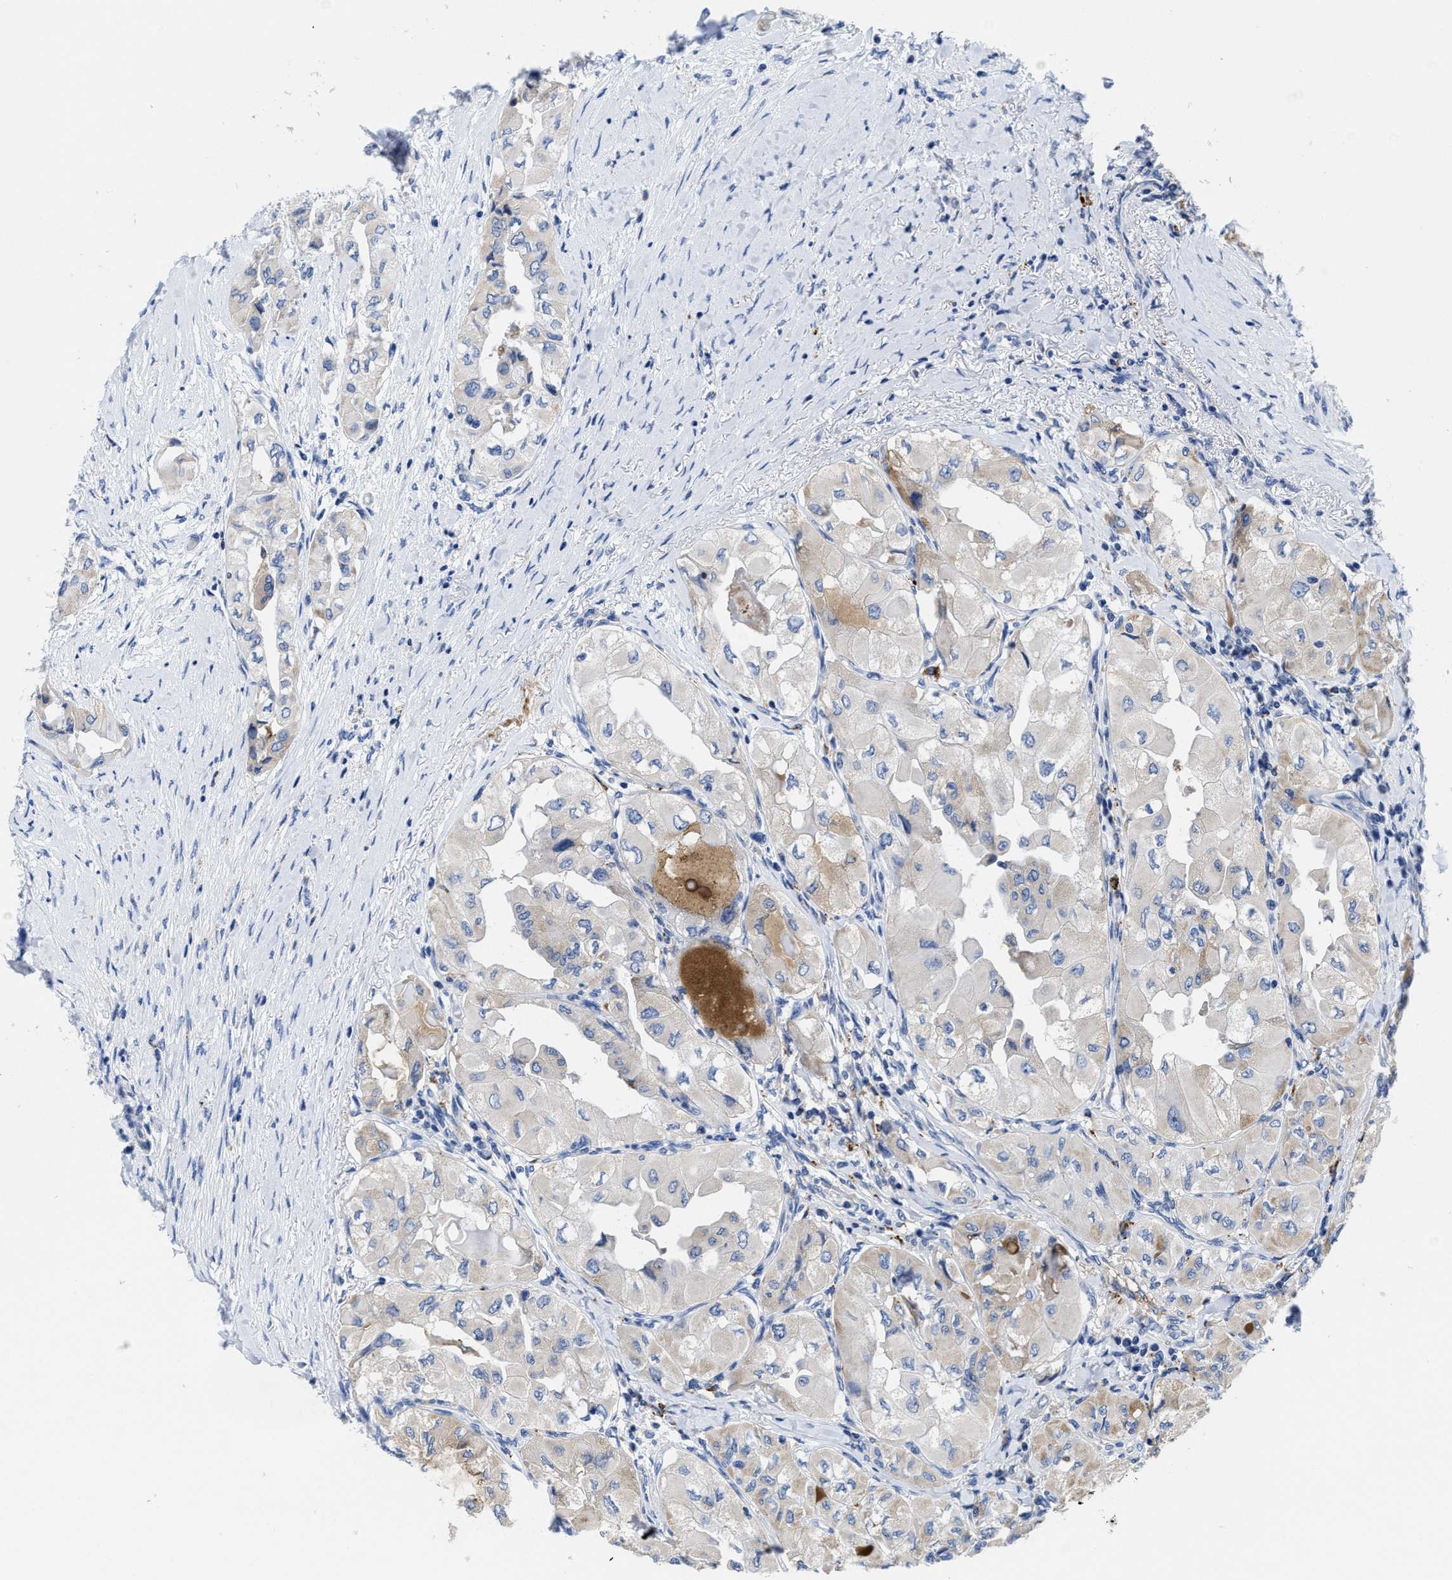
{"staining": {"intensity": "negative", "quantity": "none", "location": "none"}, "tissue": "thyroid cancer", "cell_type": "Tumor cells", "image_type": "cancer", "snomed": [{"axis": "morphology", "description": "Papillary adenocarcinoma, NOS"}, {"axis": "topography", "description": "Thyroid gland"}], "caption": "This image is of thyroid cancer stained with immunohistochemistry to label a protein in brown with the nuclei are counter-stained blue. There is no expression in tumor cells.", "gene": "TBRG4", "patient": {"sex": "female", "age": 59}}